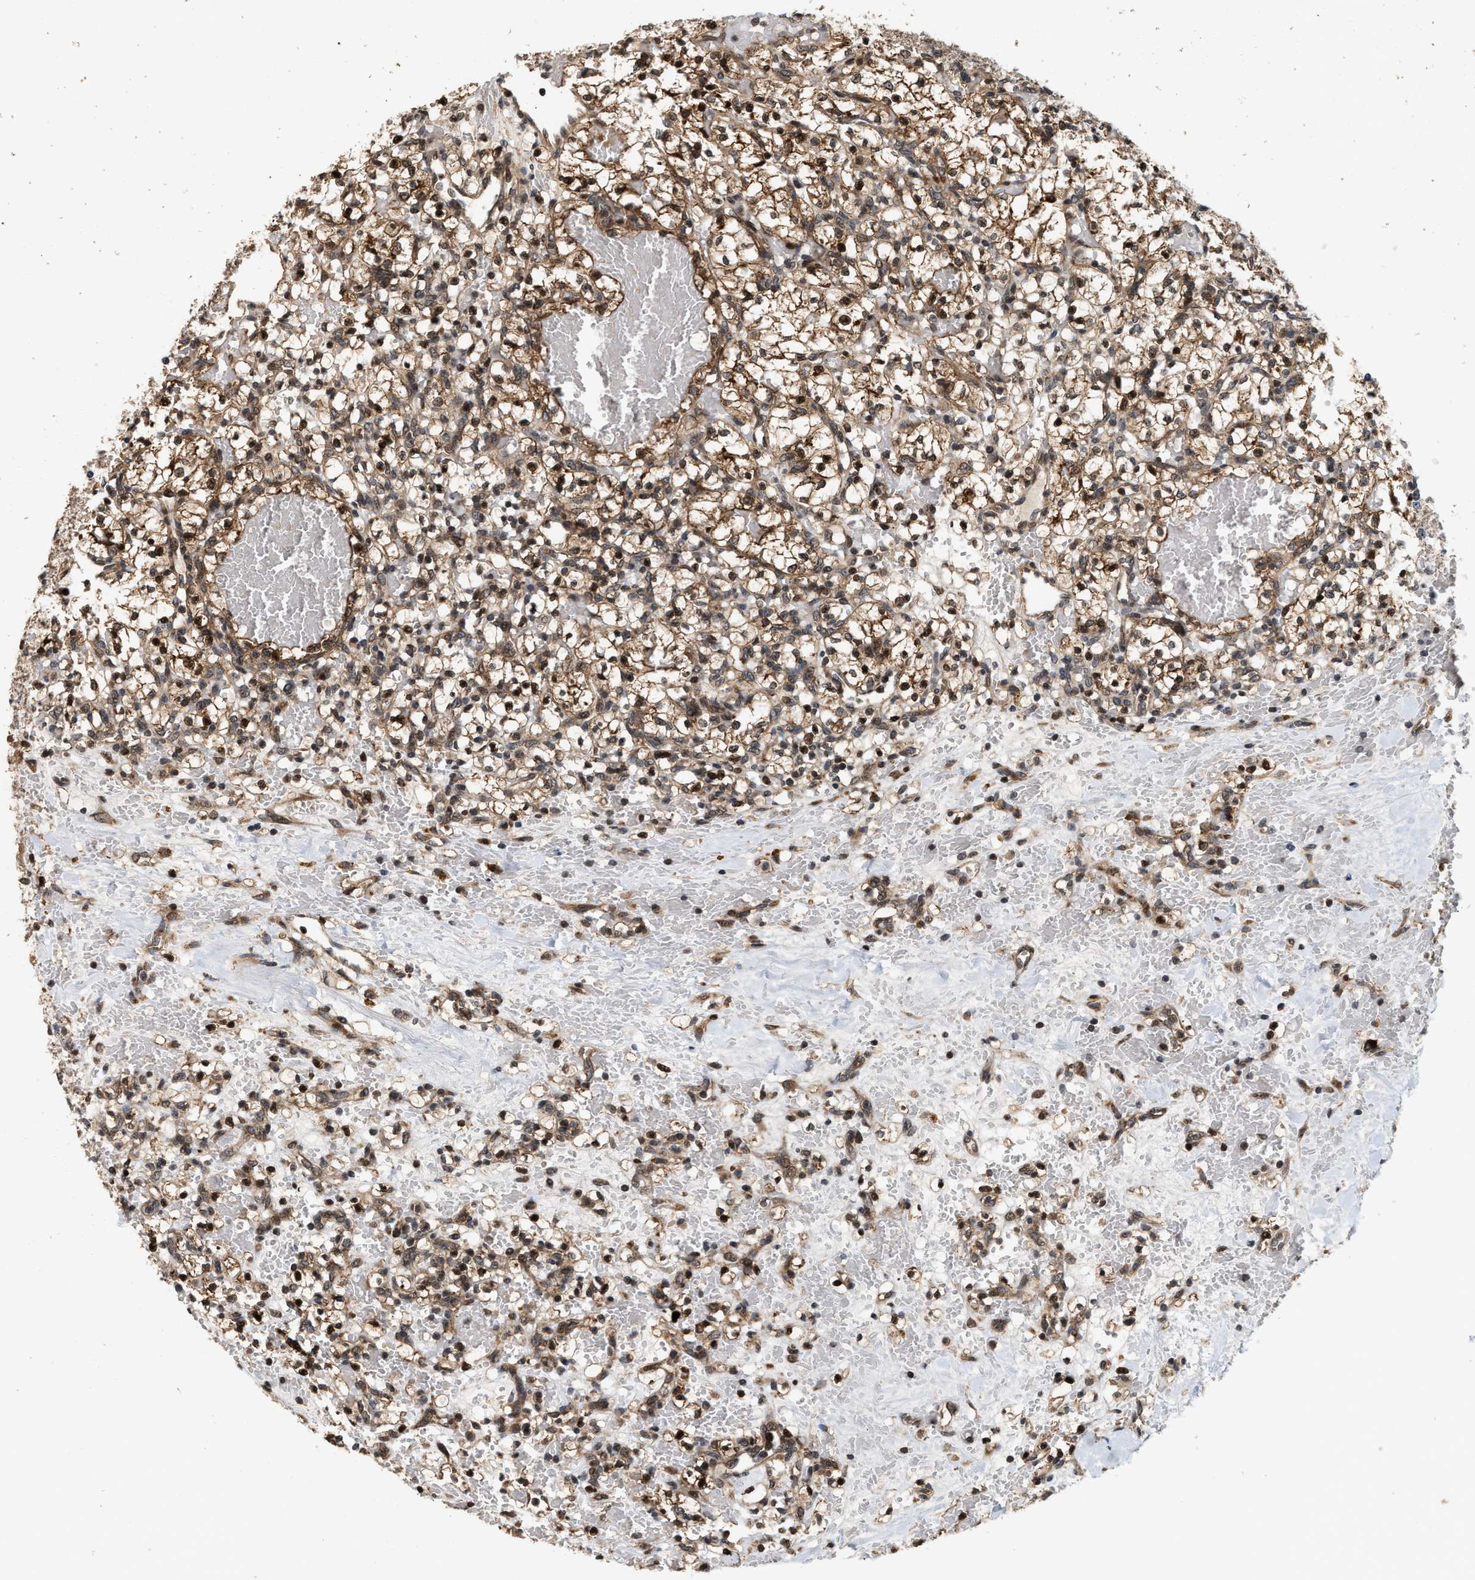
{"staining": {"intensity": "moderate", "quantity": ">75%", "location": "cytoplasmic/membranous,nuclear"}, "tissue": "renal cancer", "cell_type": "Tumor cells", "image_type": "cancer", "snomed": [{"axis": "morphology", "description": "Adenocarcinoma, NOS"}, {"axis": "topography", "description": "Kidney"}], "caption": "This is a histology image of immunohistochemistry (IHC) staining of renal adenocarcinoma, which shows moderate staining in the cytoplasmic/membranous and nuclear of tumor cells.", "gene": "ELP2", "patient": {"sex": "female", "age": 60}}